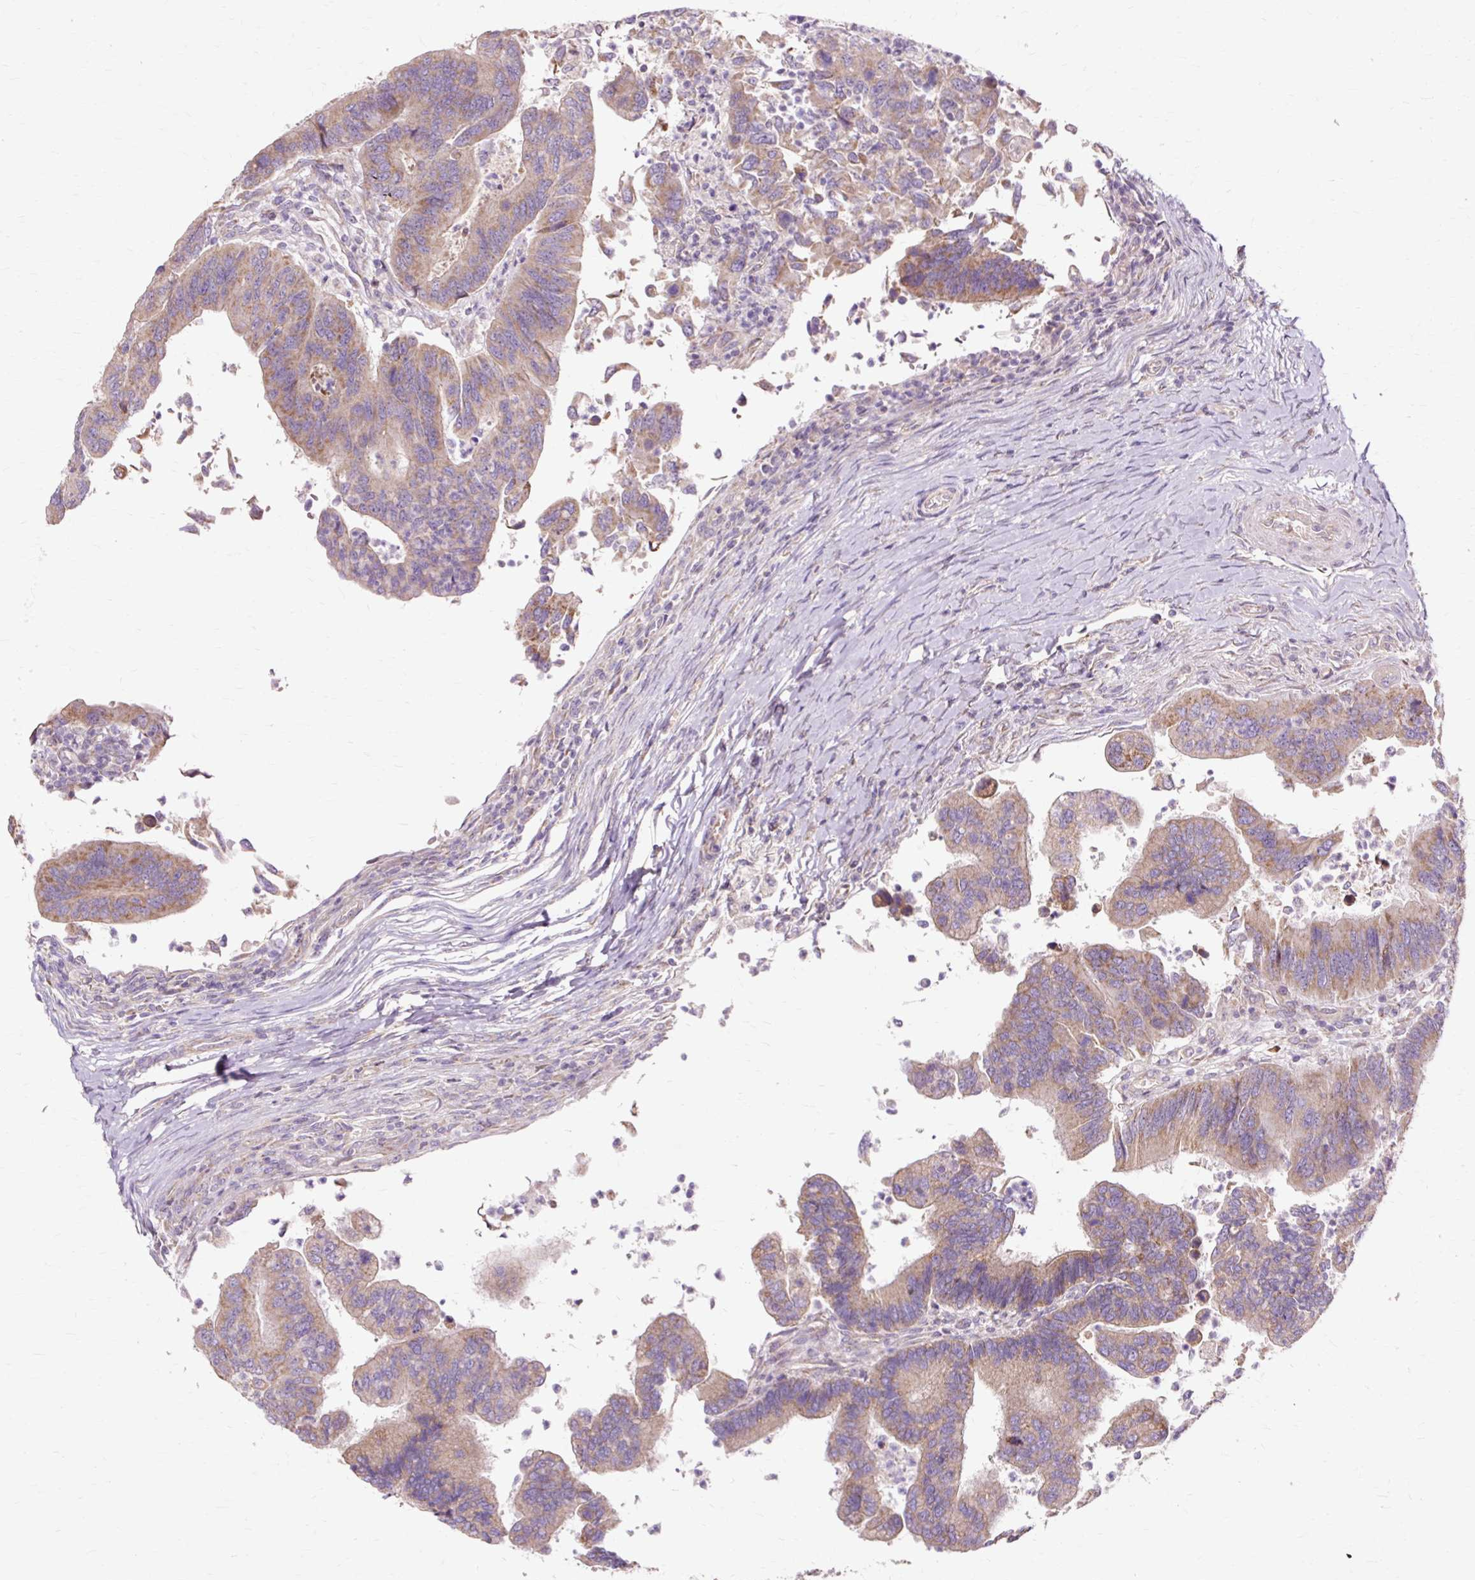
{"staining": {"intensity": "weak", "quantity": ">75%", "location": "cytoplasmic/membranous"}, "tissue": "colorectal cancer", "cell_type": "Tumor cells", "image_type": "cancer", "snomed": [{"axis": "morphology", "description": "Adenocarcinoma, NOS"}, {"axis": "topography", "description": "Colon"}], "caption": "Human adenocarcinoma (colorectal) stained with a protein marker demonstrates weak staining in tumor cells.", "gene": "PDZD2", "patient": {"sex": "female", "age": 67}}